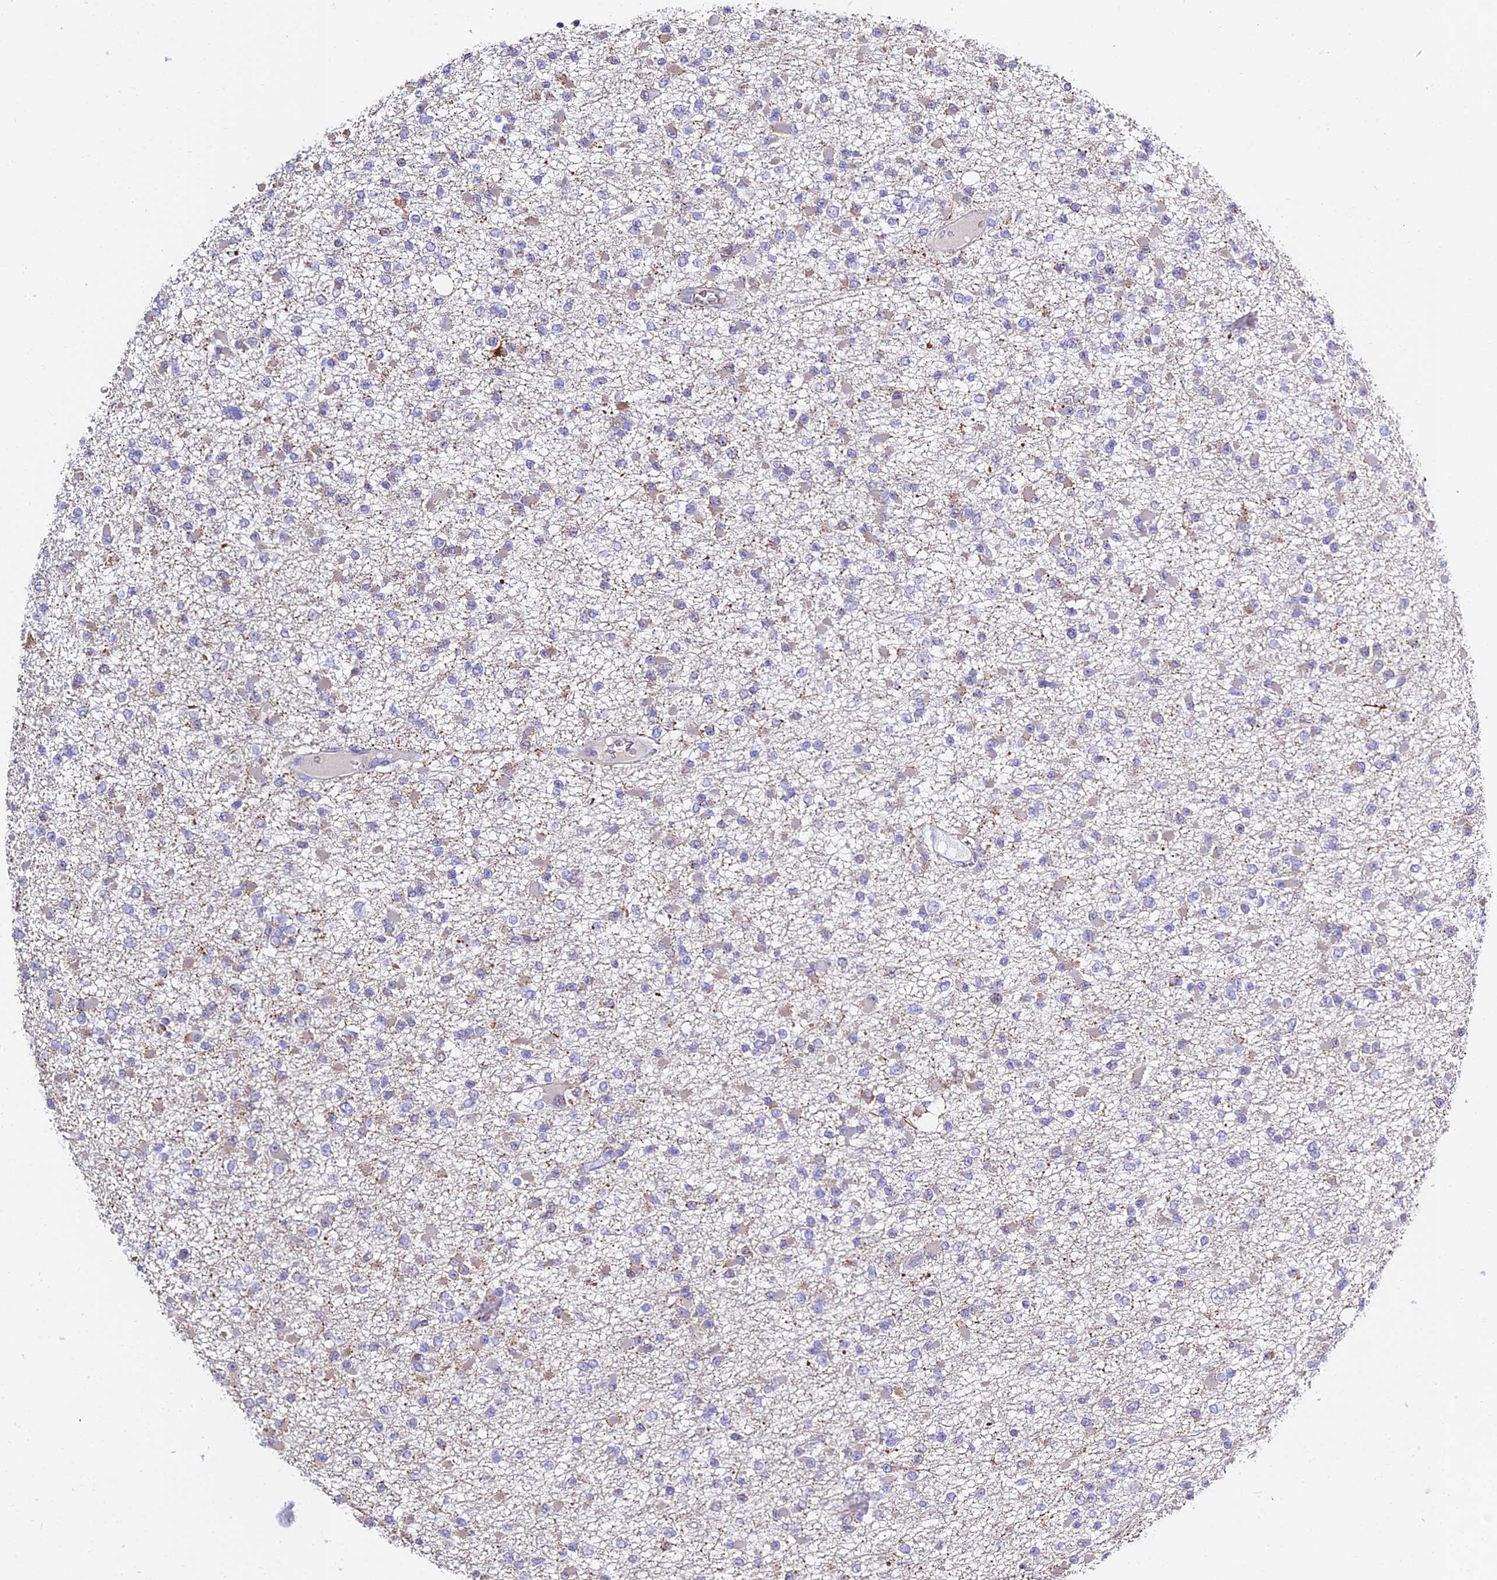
{"staining": {"intensity": "negative", "quantity": "none", "location": "none"}, "tissue": "glioma", "cell_type": "Tumor cells", "image_type": "cancer", "snomed": [{"axis": "morphology", "description": "Glioma, malignant, Low grade"}, {"axis": "topography", "description": "Brain"}], "caption": "High magnification brightfield microscopy of glioma stained with DAB (brown) and counterstained with hematoxylin (blue): tumor cells show no significant staining.", "gene": "SERP1", "patient": {"sex": "female", "age": 22}}